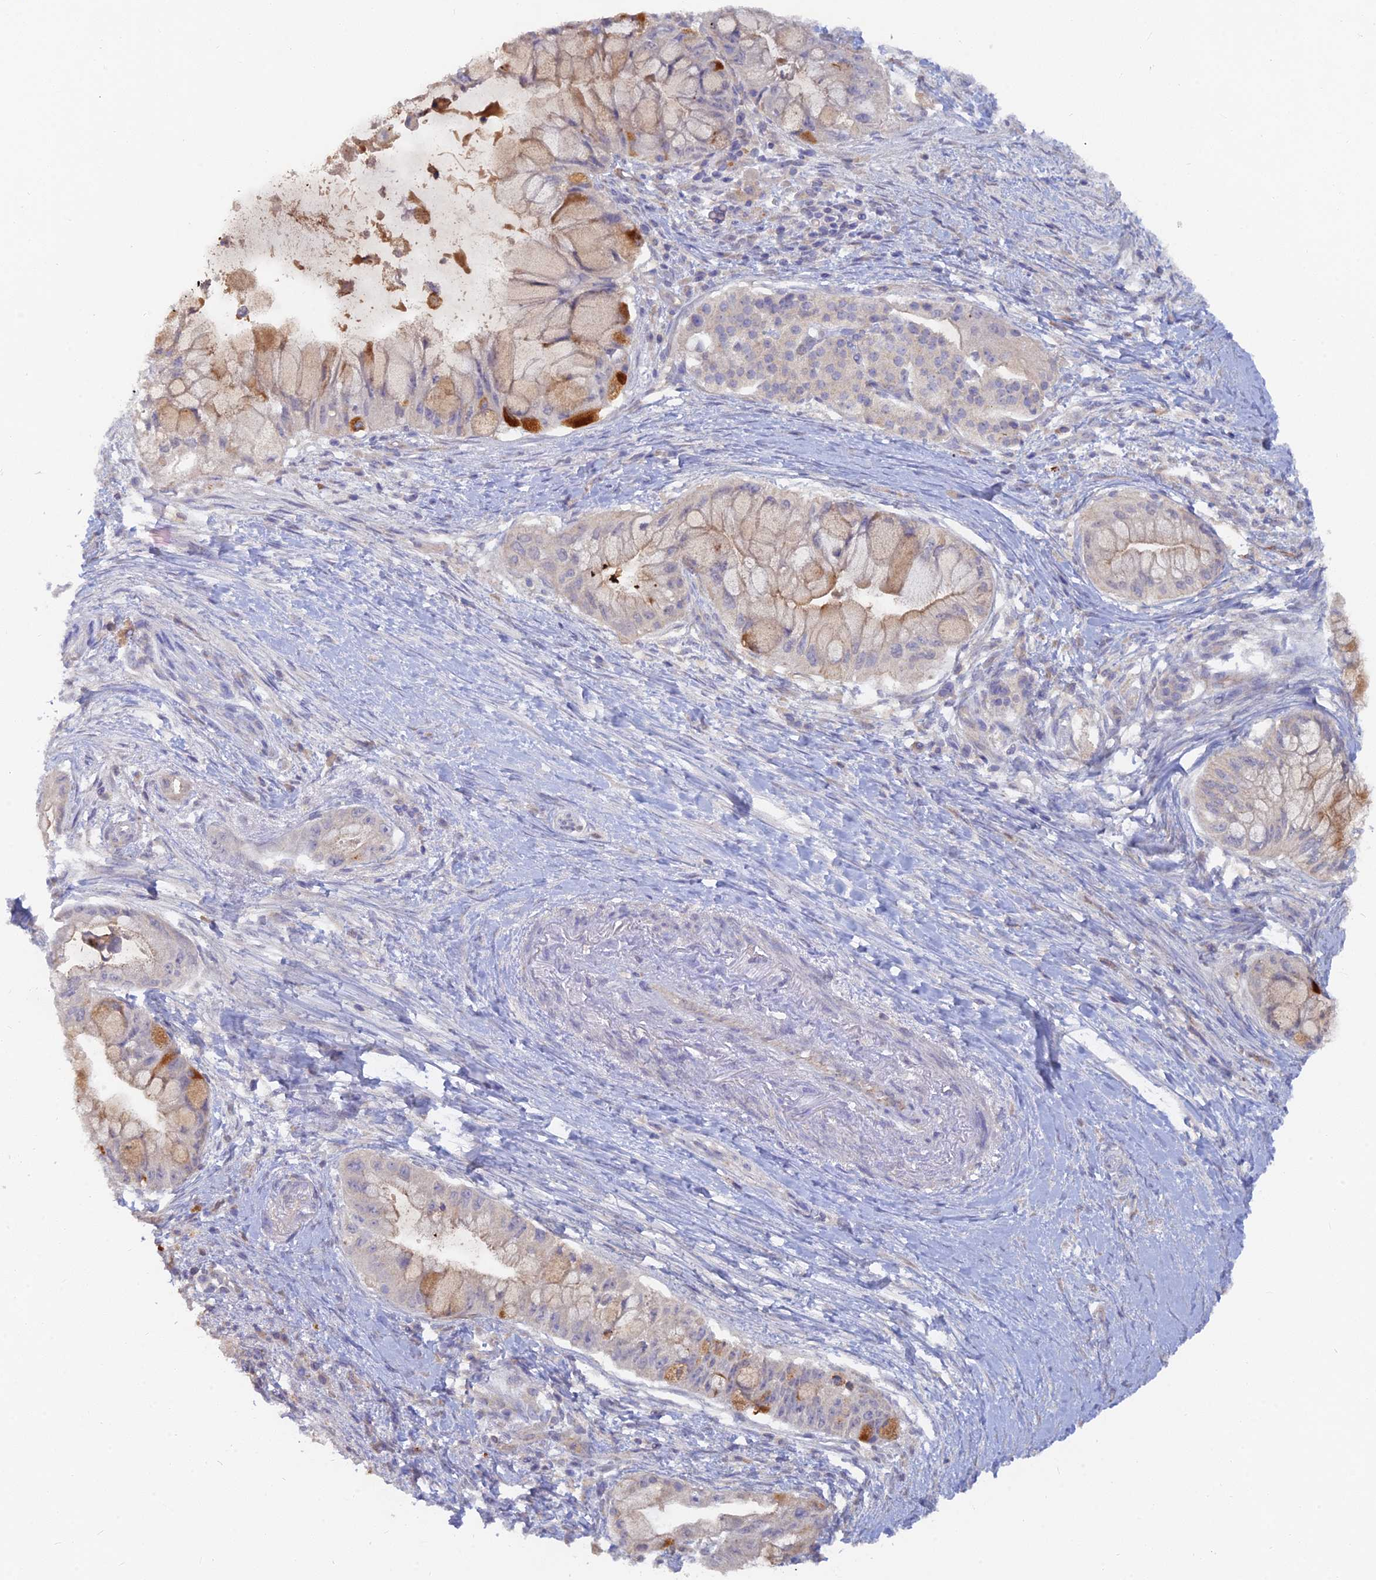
{"staining": {"intensity": "negative", "quantity": "none", "location": "none"}, "tissue": "pancreatic cancer", "cell_type": "Tumor cells", "image_type": "cancer", "snomed": [{"axis": "morphology", "description": "Adenocarcinoma, NOS"}, {"axis": "topography", "description": "Pancreas"}], "caption": "A histopathology image of human pancreatic adenocarcinoma is negative for staining in tumor cells.", "gene": "ARRDC1", "patient": {"sex": "male", "age": 48}}